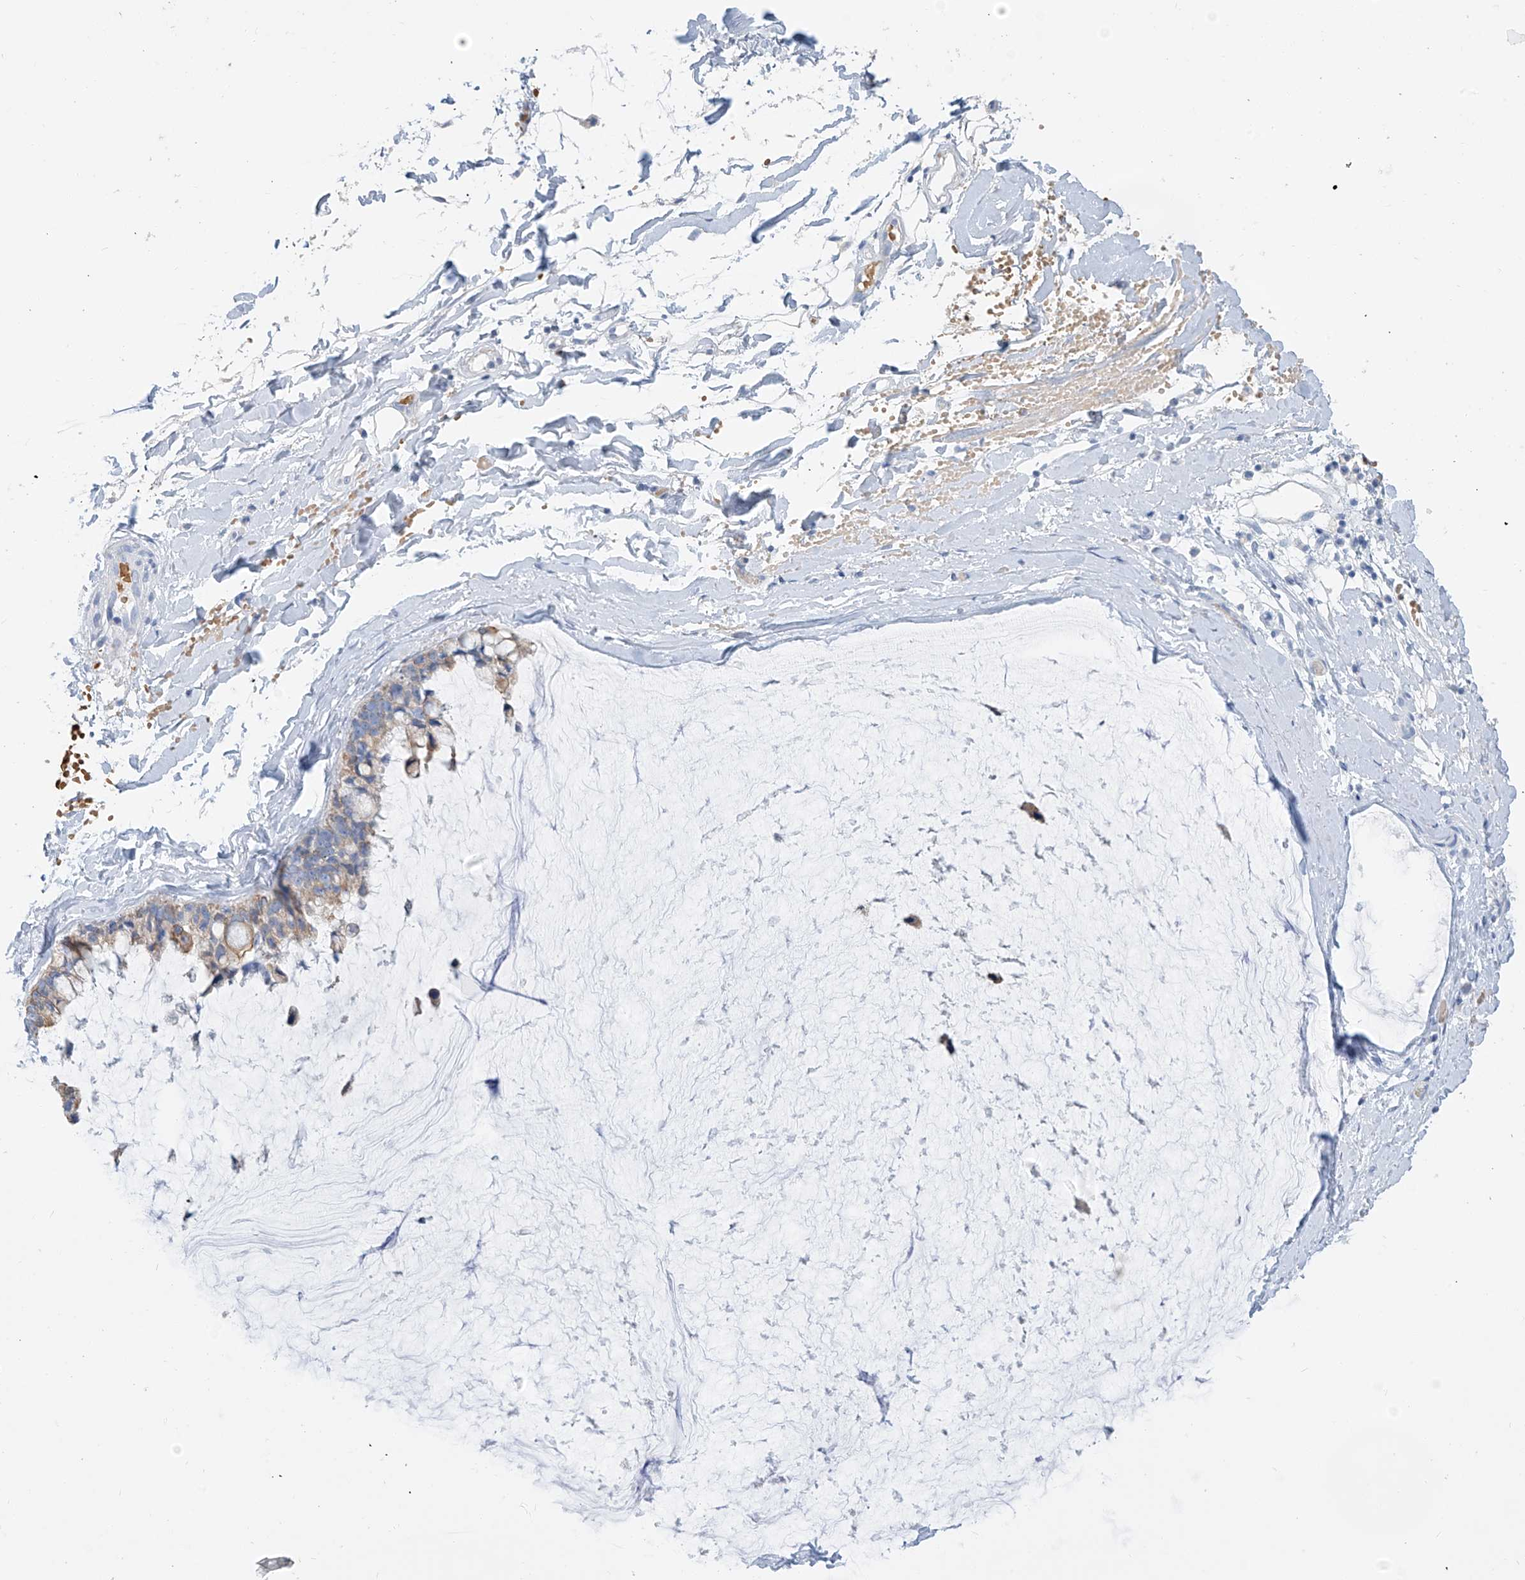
{"staining": {"intensity": "moderate", "quantity": "25%-75%", "location": "cytoplasmic/membranous"}, "tissue": "ovarian cancer", "cell_type": "Tumor cells", "image_type": "cancer", "snomed": [{"axis": "morphology", "description": "Cystadenocarcinoma, mucinous, NOS"}, {"axis": "topography", "description": "Ovary"}], "caption": "Ovarian mucinous cystadenocarcinoma stained for a protein displays moderate cytoplasmic/membranous positivity in tumor cells.", "gene": "PAFAH1B3", "patient": {"sex": "female", "age": 39}}